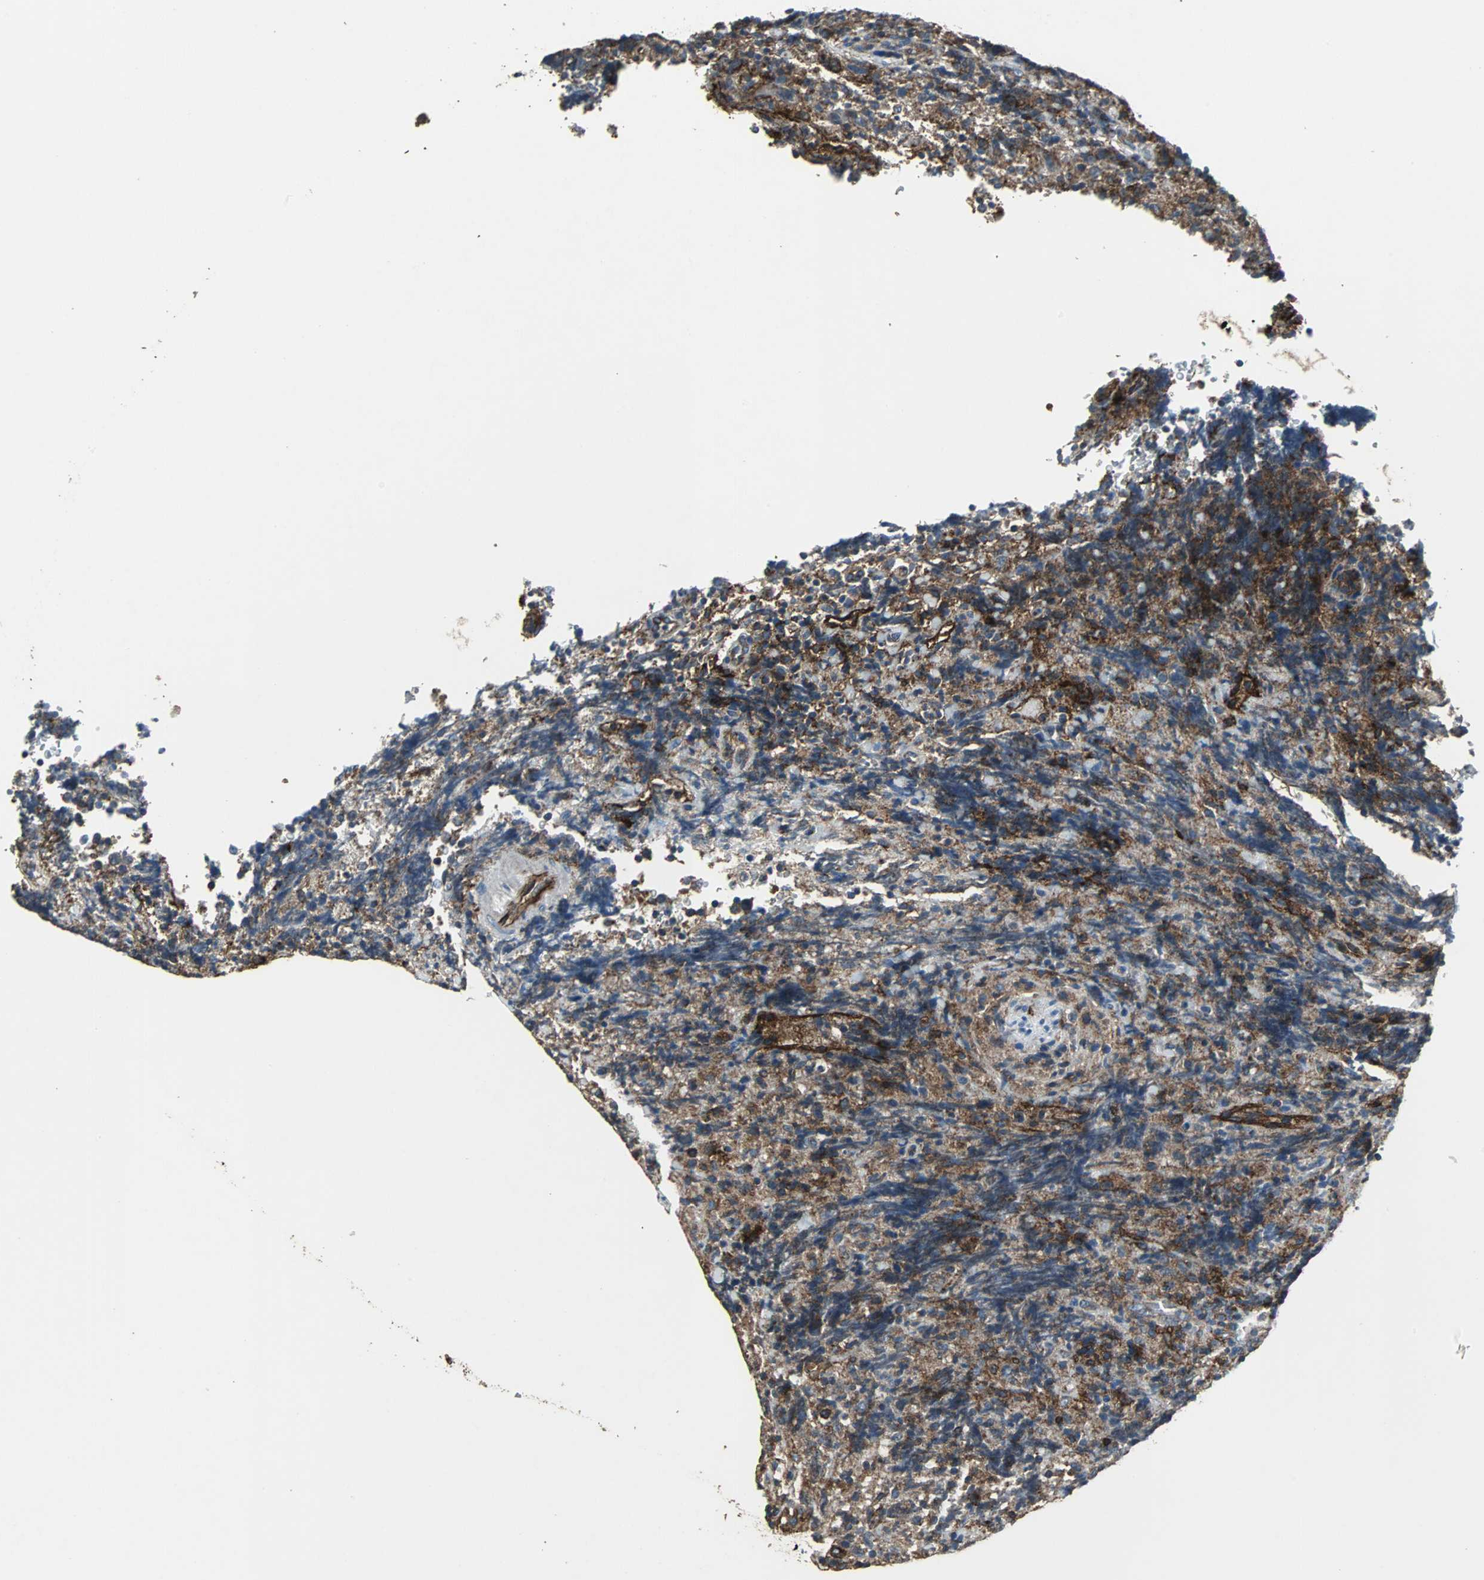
{"staining": {"intensity": "moderate", "quantity": "25%-75%", "location": "cytoplasmic/membranous"}, "tissue": "lymphoma", "cell_type": "Tumor cells", "image_type": "cancer", "snomed": [{"axis": "morphology", "description": "Malignant lymphoma, non-Hodgkin's type, High grade"}, {"axis": "topography", "description": "Tonsil"}], "caption": "Protein expression analysis of human malignant lymphoma, non-Hodgkin's type (high-grade) reveals moderate cytoplasmic/membranous staining in about 25%-75% of tumor cells.", "gene": "F11R", "patient": {"sex": "female", "age": 36}}